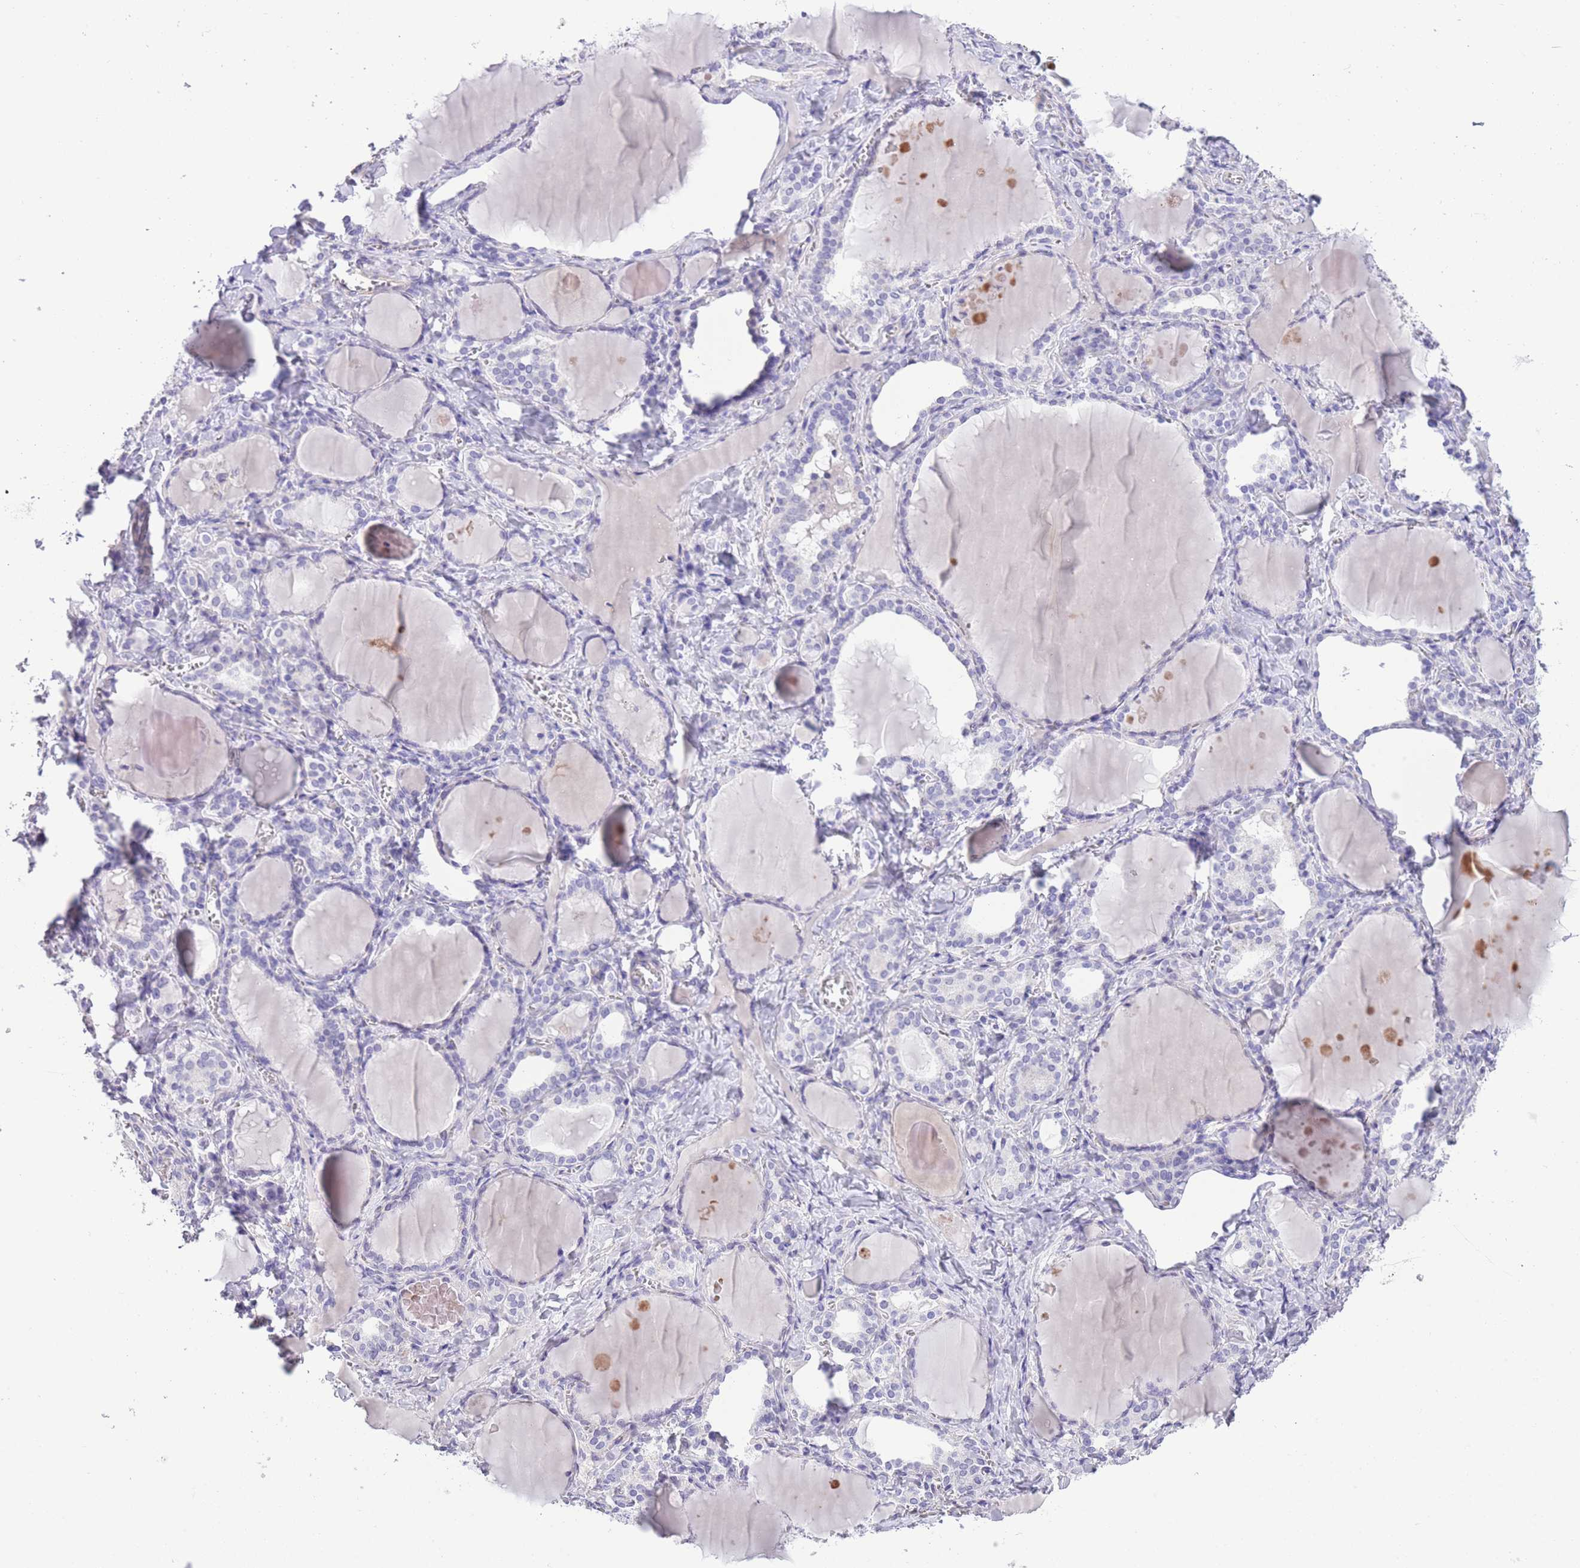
{"staining": {"intensity": "negative", "quantity": "none", "location": "none"}, "tissue": "thyroid gland", "cell_type": "Glandular cells", "image_type": "normal", "snomed": [{"axis": "morphology", "description": "Normal tissue, NOS"}, {"axis": "topography", "description": "Thyroid gland"}], "caption": "Immunohistochemical staining of benign thyroid gland reveals no significant staining in glandular cells.", "gene": "RAI2", "patient": {"sex": "female", "age": 42}}